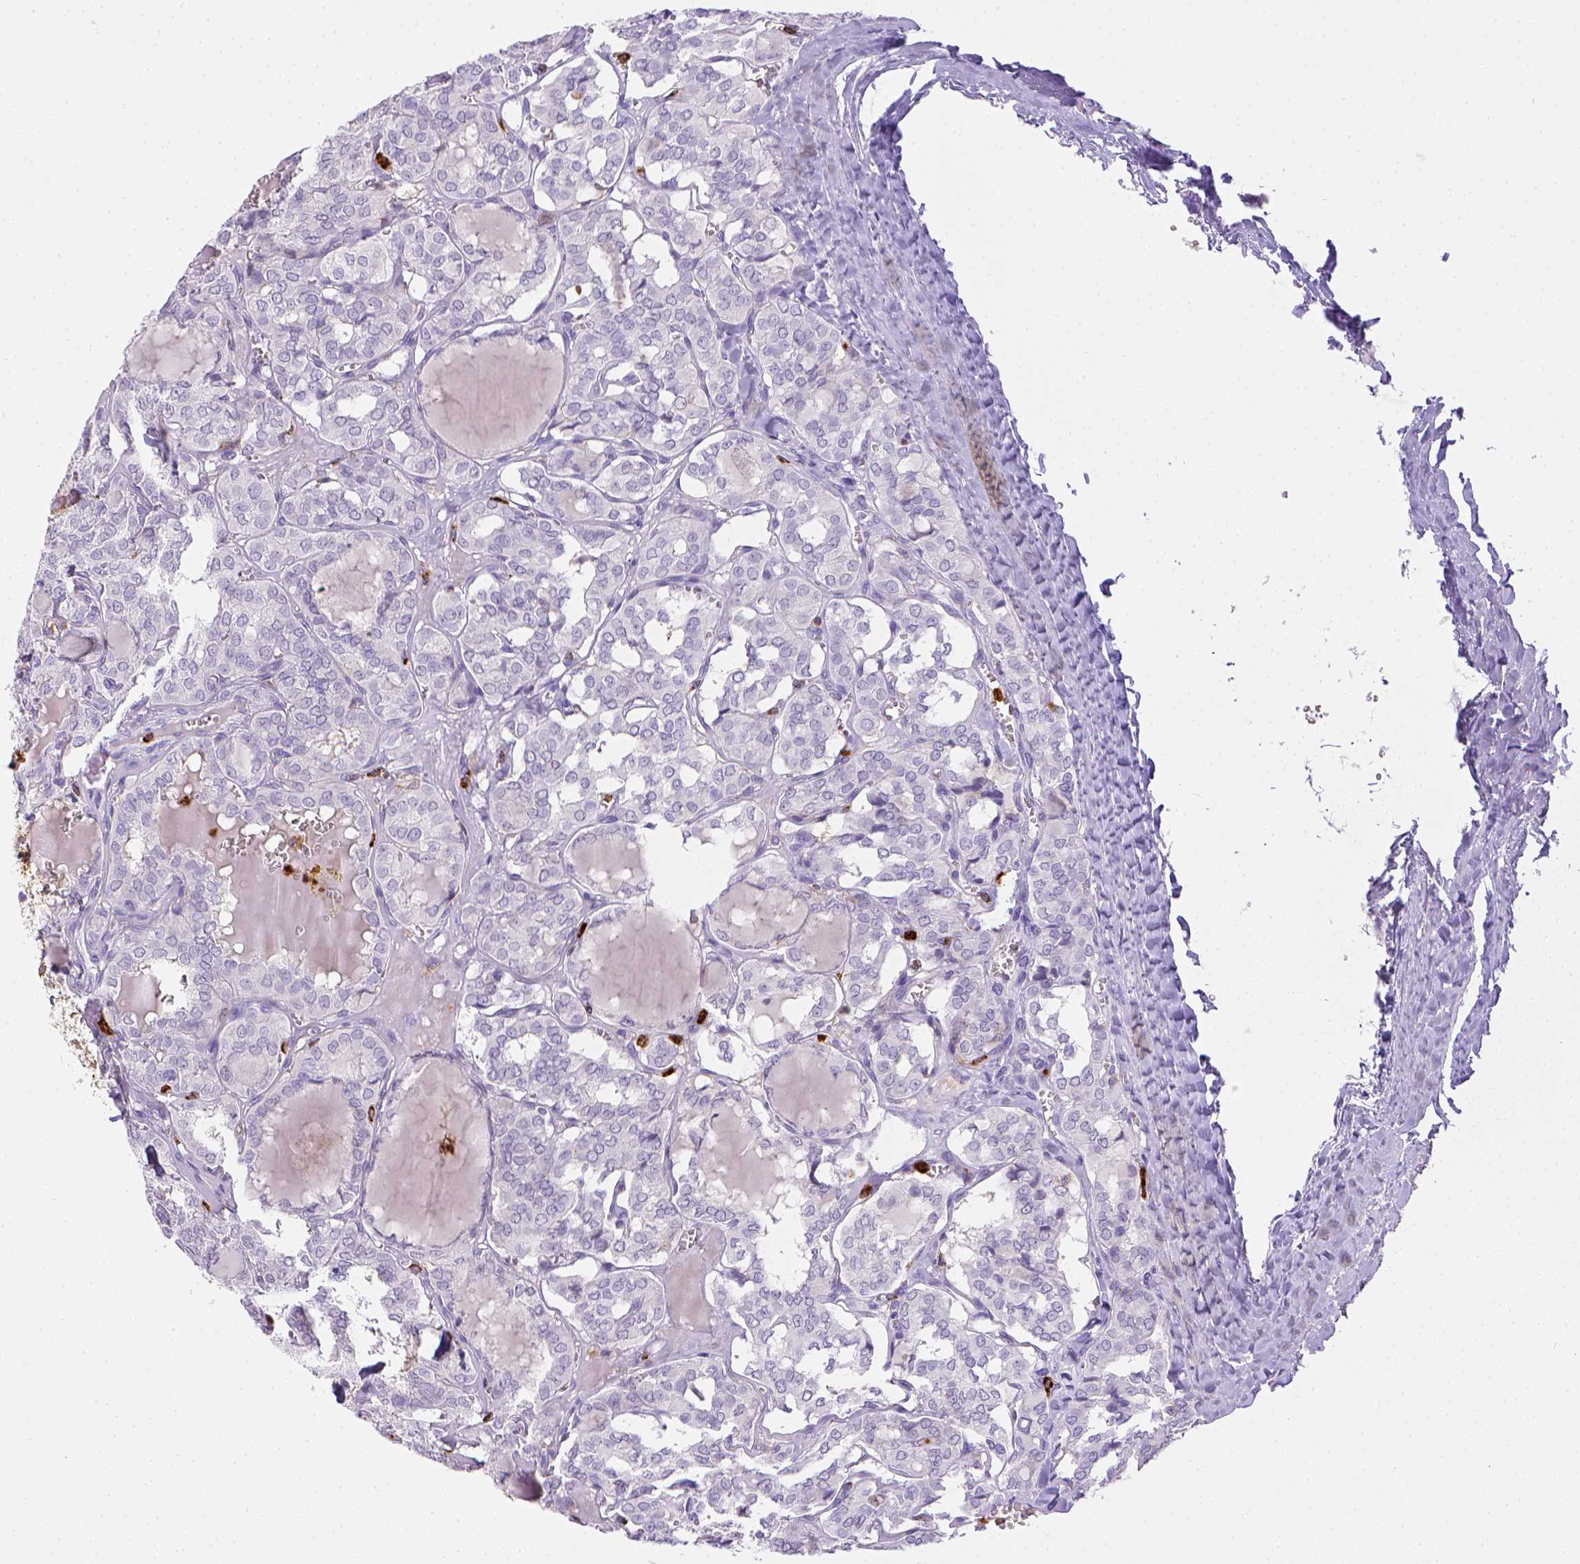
{"staining": {"intensity": "negative", "quantity": "none", "location": "none"}, "tissue": "thyroid cancer", "cell_type": "Tumor cells", "image_type": "cancer", "snomed": [{"axis": "morphology", "description": "Papillary adenocarcinoma, NOS"}, {"axis": "topography", "description": "Thyroid gland"}], "caption": "High magnification brightfield microscopy of thyroid cancer (papillary adenocarcinoma) stained with DAB (3,3'-diaminobenzidine) (brown) and counterstained with hematoxylin (blue): tumor cells show no significant expression.", "gene": "ITGAM", "patient": {"sex": "female", "age": 41}}